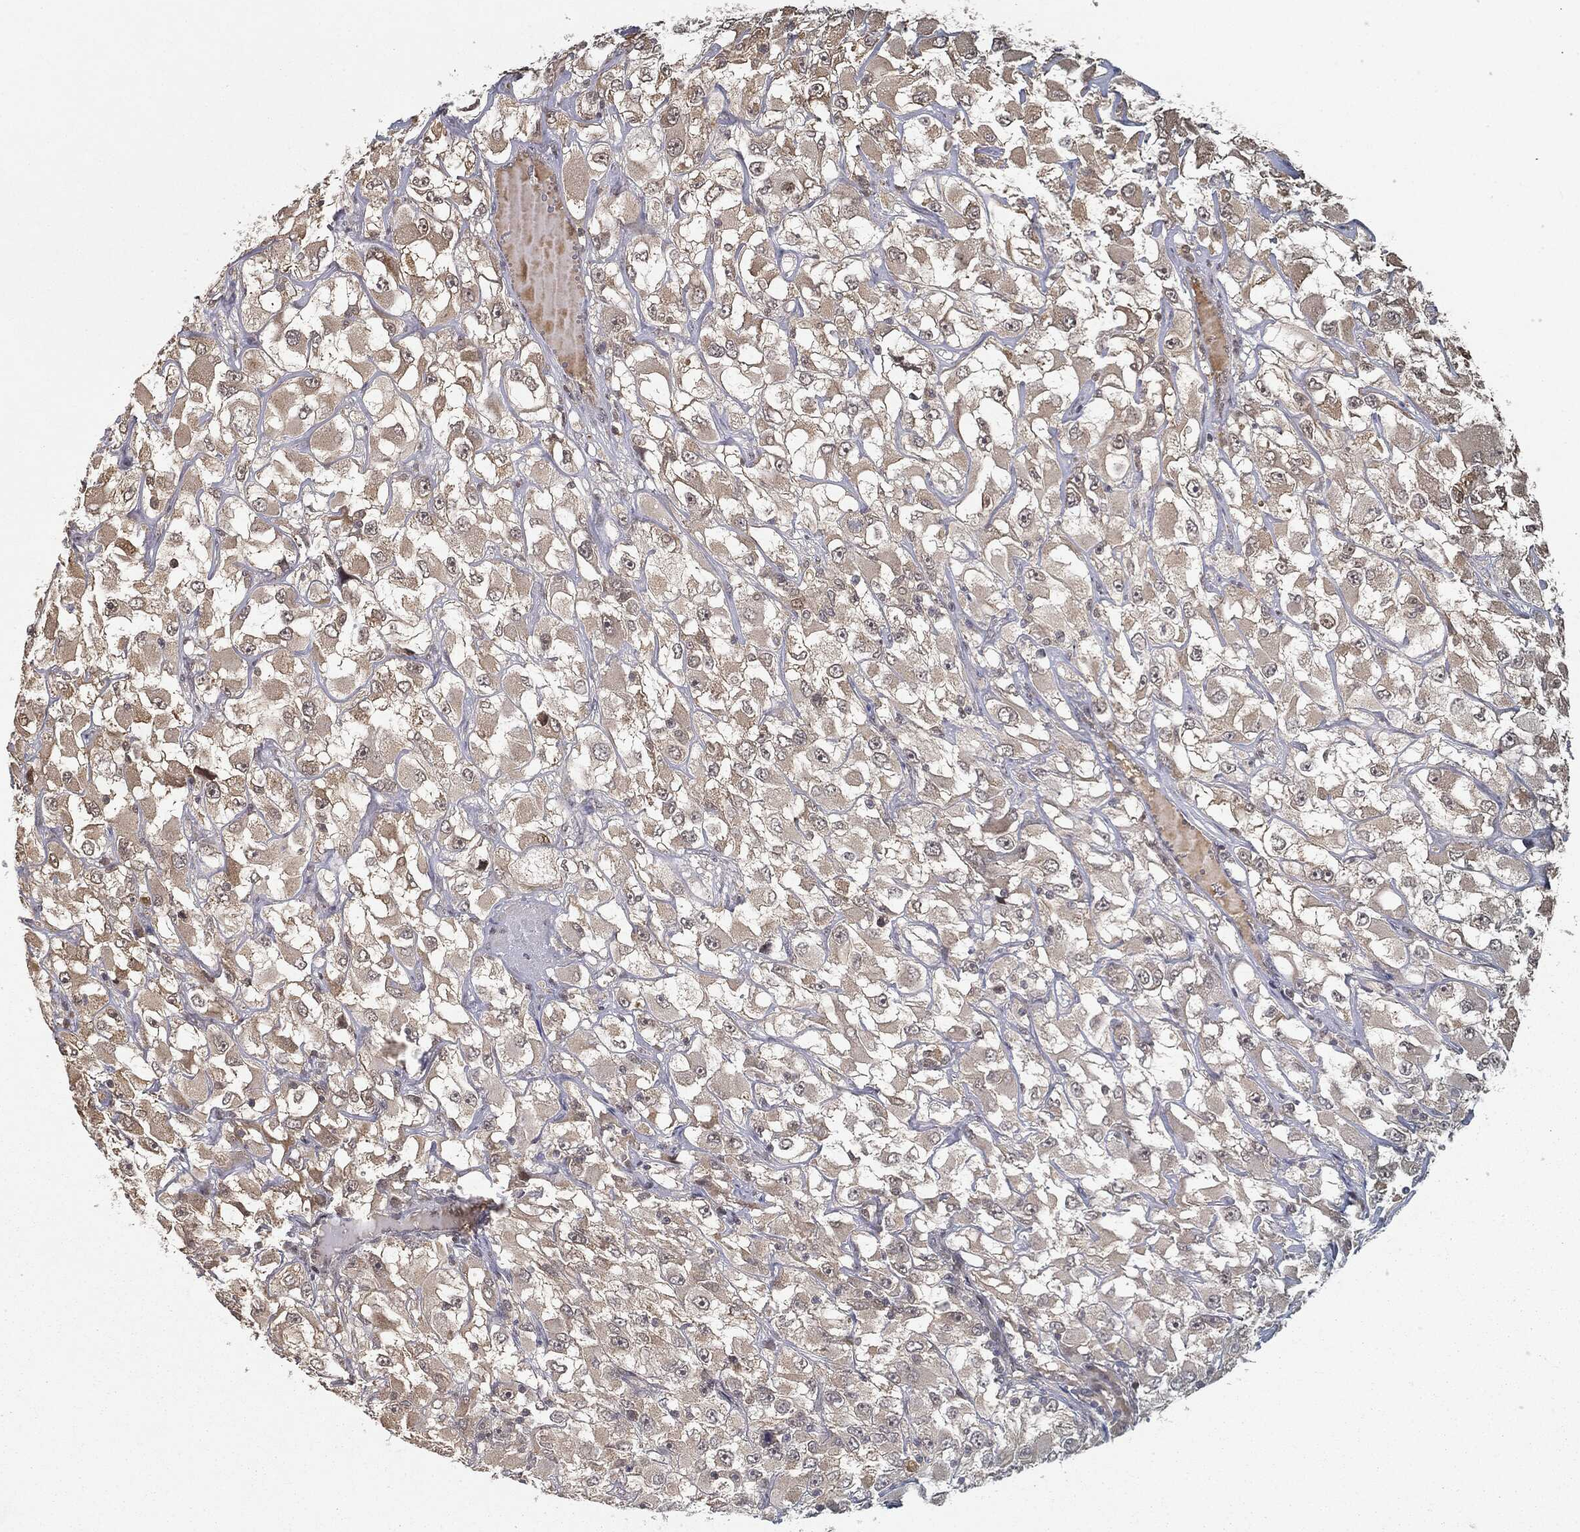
{"staining": {"intensity": "weak", "quantity": "25%-75%", "location": "cytoplasmic/membranous"}, "tissue": "renal cancer", "cell_type": "Tumor cells", "image_type": "cancer", "snomed": [{"axis": "morphology", "description": "Adenocarcinoma, NOS"}, {"axis": "topography", "description": "Kidney"}], "caption": "This is an image of IHC staining of renal cancer, which shows weak positivity in the cytoplasmic/membranous of tumor cells.", "gene": "ZNHIT6", "patient": {"sex": "female", "age": 52}}